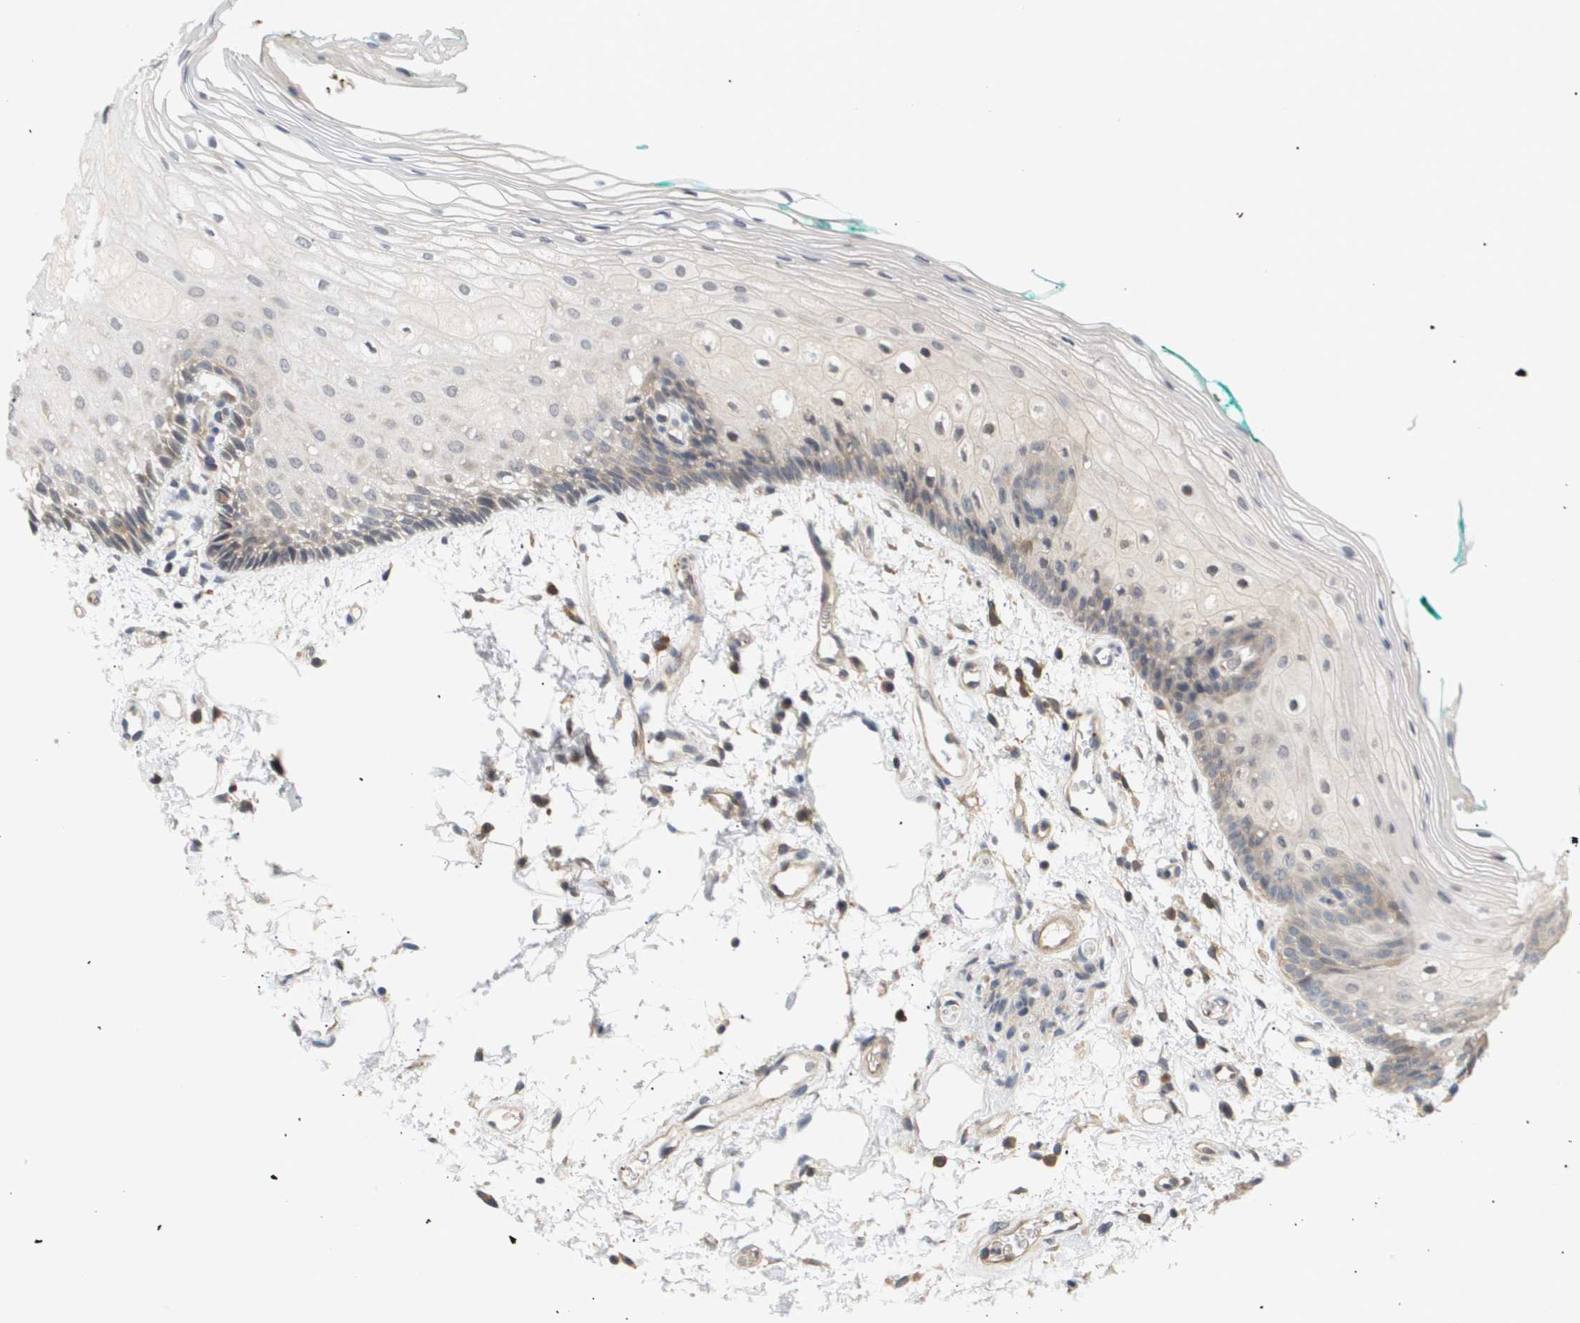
{"staining": {"intensity": "weak", "quantity": "<25%", "location": "cytoplasmic/membranous"}, "tissue": "oral mucosa", "cell_type": "Squamous epithelial cells", "image_type": "normal", "snomed": [{"axis": "morphology", "description": "Normal tissue, NOS"}, {"axis": "topography", "description": "Skeletal muscle"}, {"axis": "topography", "description": "Oral tissue"}, {"axis": "topography", "description": "Peripheral nerve tissue"}], "caption": "Squamous epithelial cells are negative for protein expression in unremarkable human oral mucosa. (DAB IHC visualized using brightfield microscopy, high magnification).", "gene": "CORO2B", "patient": {"sex": "female", "age": 84}}